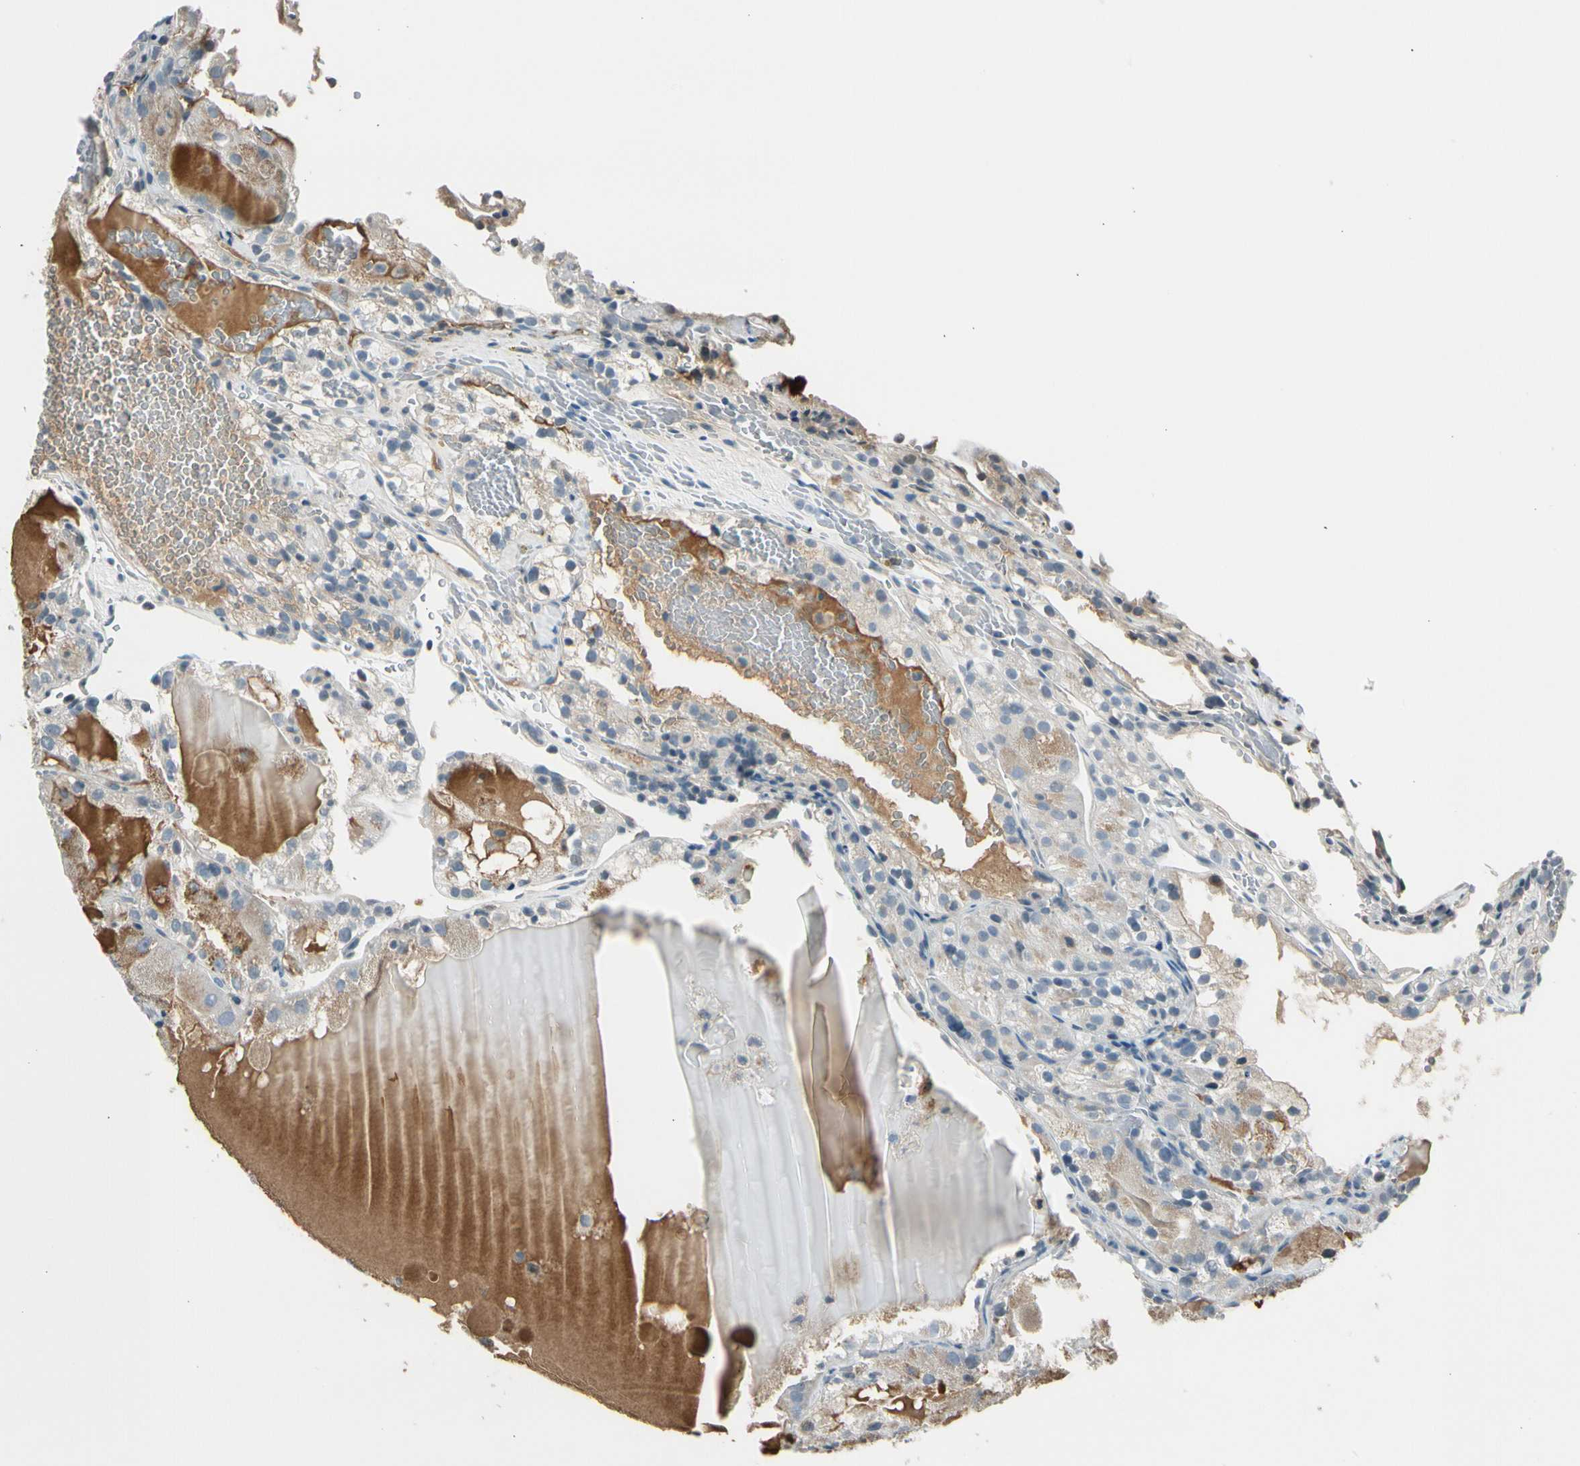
{"staining": {"intensity": "moderate", "quantity": "<25%", "location": "cytoplasmic/membranous"}, "tissue": "renal cancer", "cell_type": "Tumor cells", "image_type": "cancer", "snomed": [{"axis": "morphology", "description": "Normal tissue, NOS"}, {"axis": "morphology", "description": "Adenocarcinoma, NOS"}, {"axis": "topography", "description": "Kidney"}], "caption": "Immunohistochemistry (IHC) image of neoplastic tissue: human renal cancer (adenocarcinoma) stained using immunohistochemistry (IHC) exhibits low levels of moderate protein expression localized specifically in the cytoplasmic/membranous of tumor cells, appearing as a cytoplasmic/membranous brown color.", "gene": "PDPN", "patient": {"sex": "male", "age": 61}}